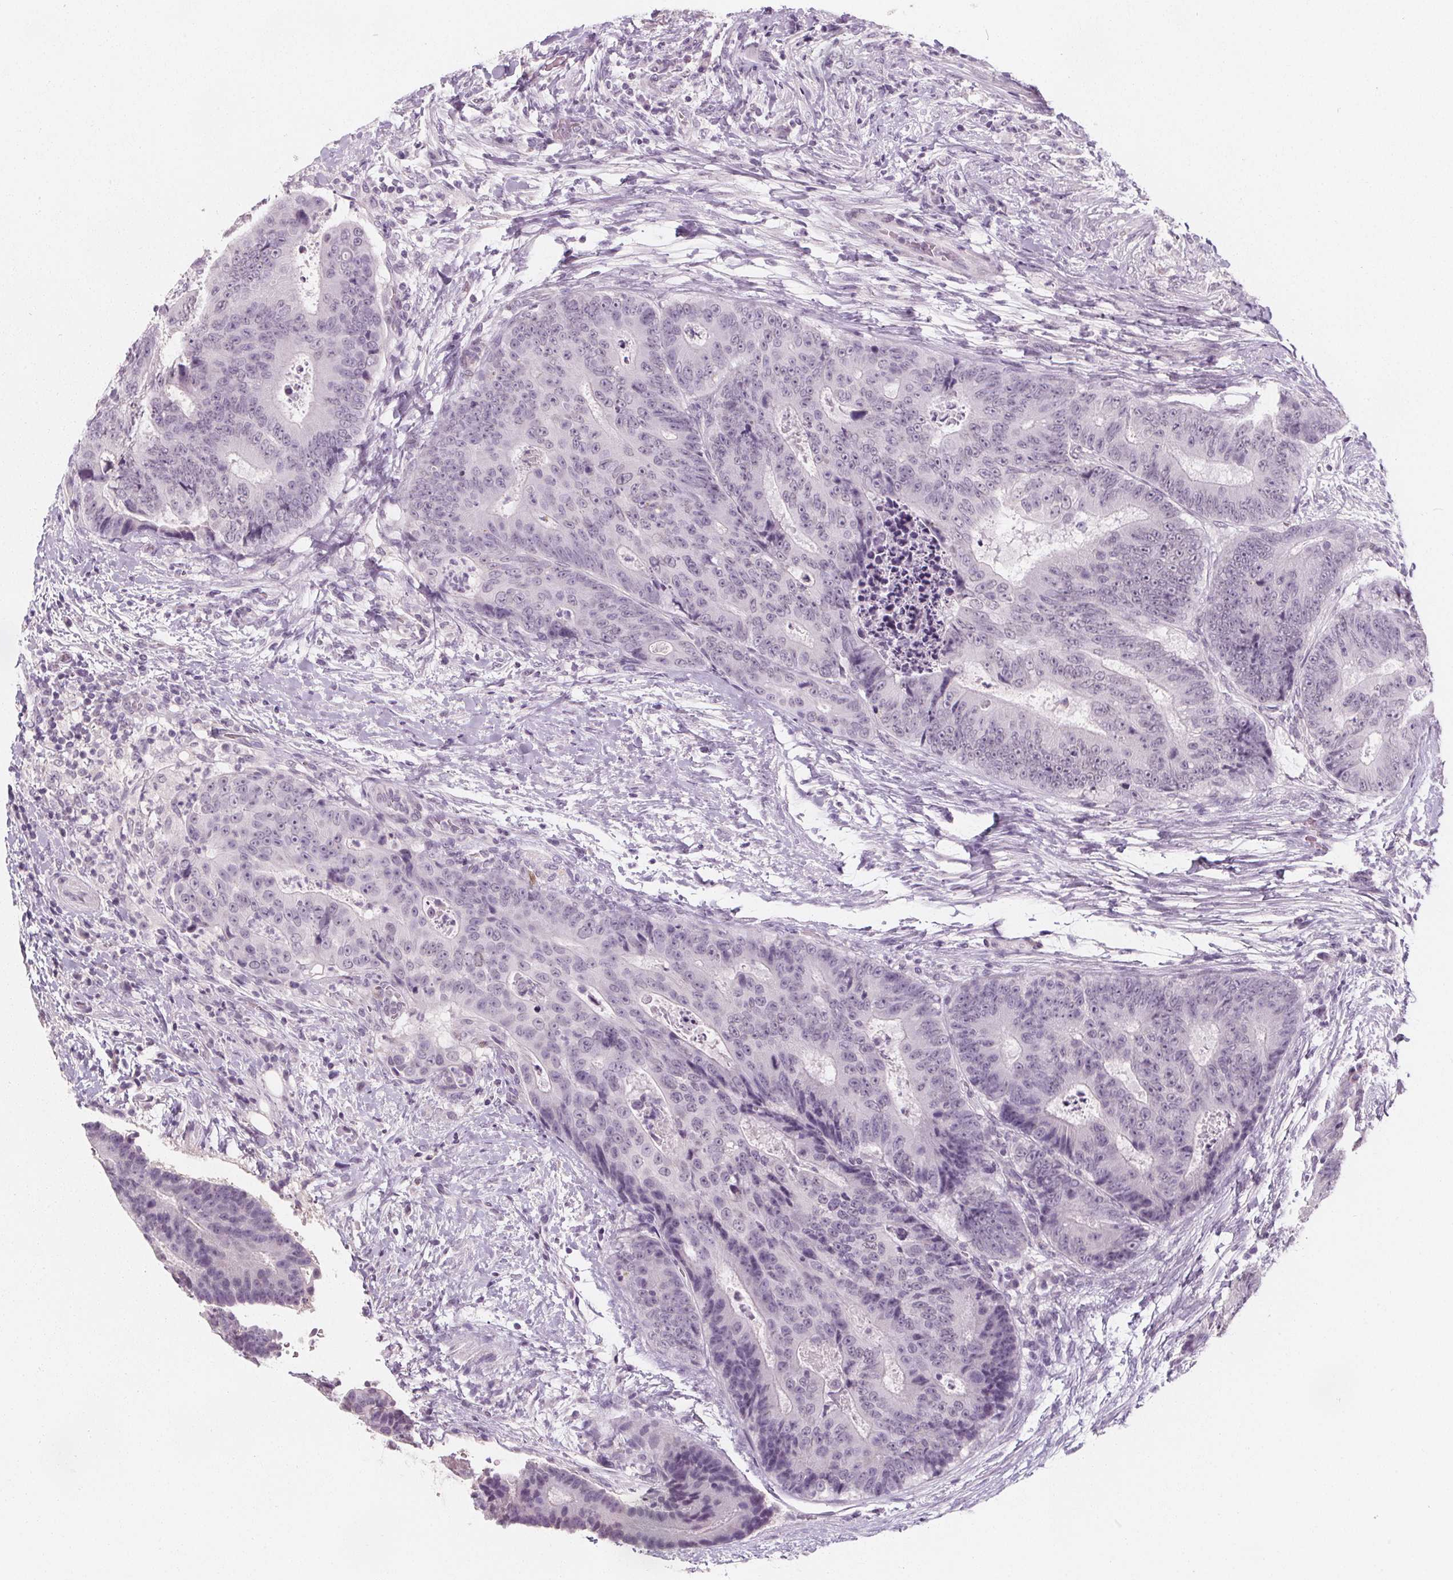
{"staining": {"intensity": "negative", "quantity": "none", "location": "none"}, "tissue": "colorectal cancer", "cell_type": "Tumor cells", "image_type": "cancer", "snomed": [{"axis": "morphology", "description": "Adenocarcinoma, NOS"}, {"axis": "topography", "description": "Colon"}], "caption": "IHC photomicrograph of neoplastic tissue: colorectal cancer stained with DAB shows no significant protein staining in tumor cells.", "gene": "DBX2", "patient": {"sex": "female", "age": 48}}